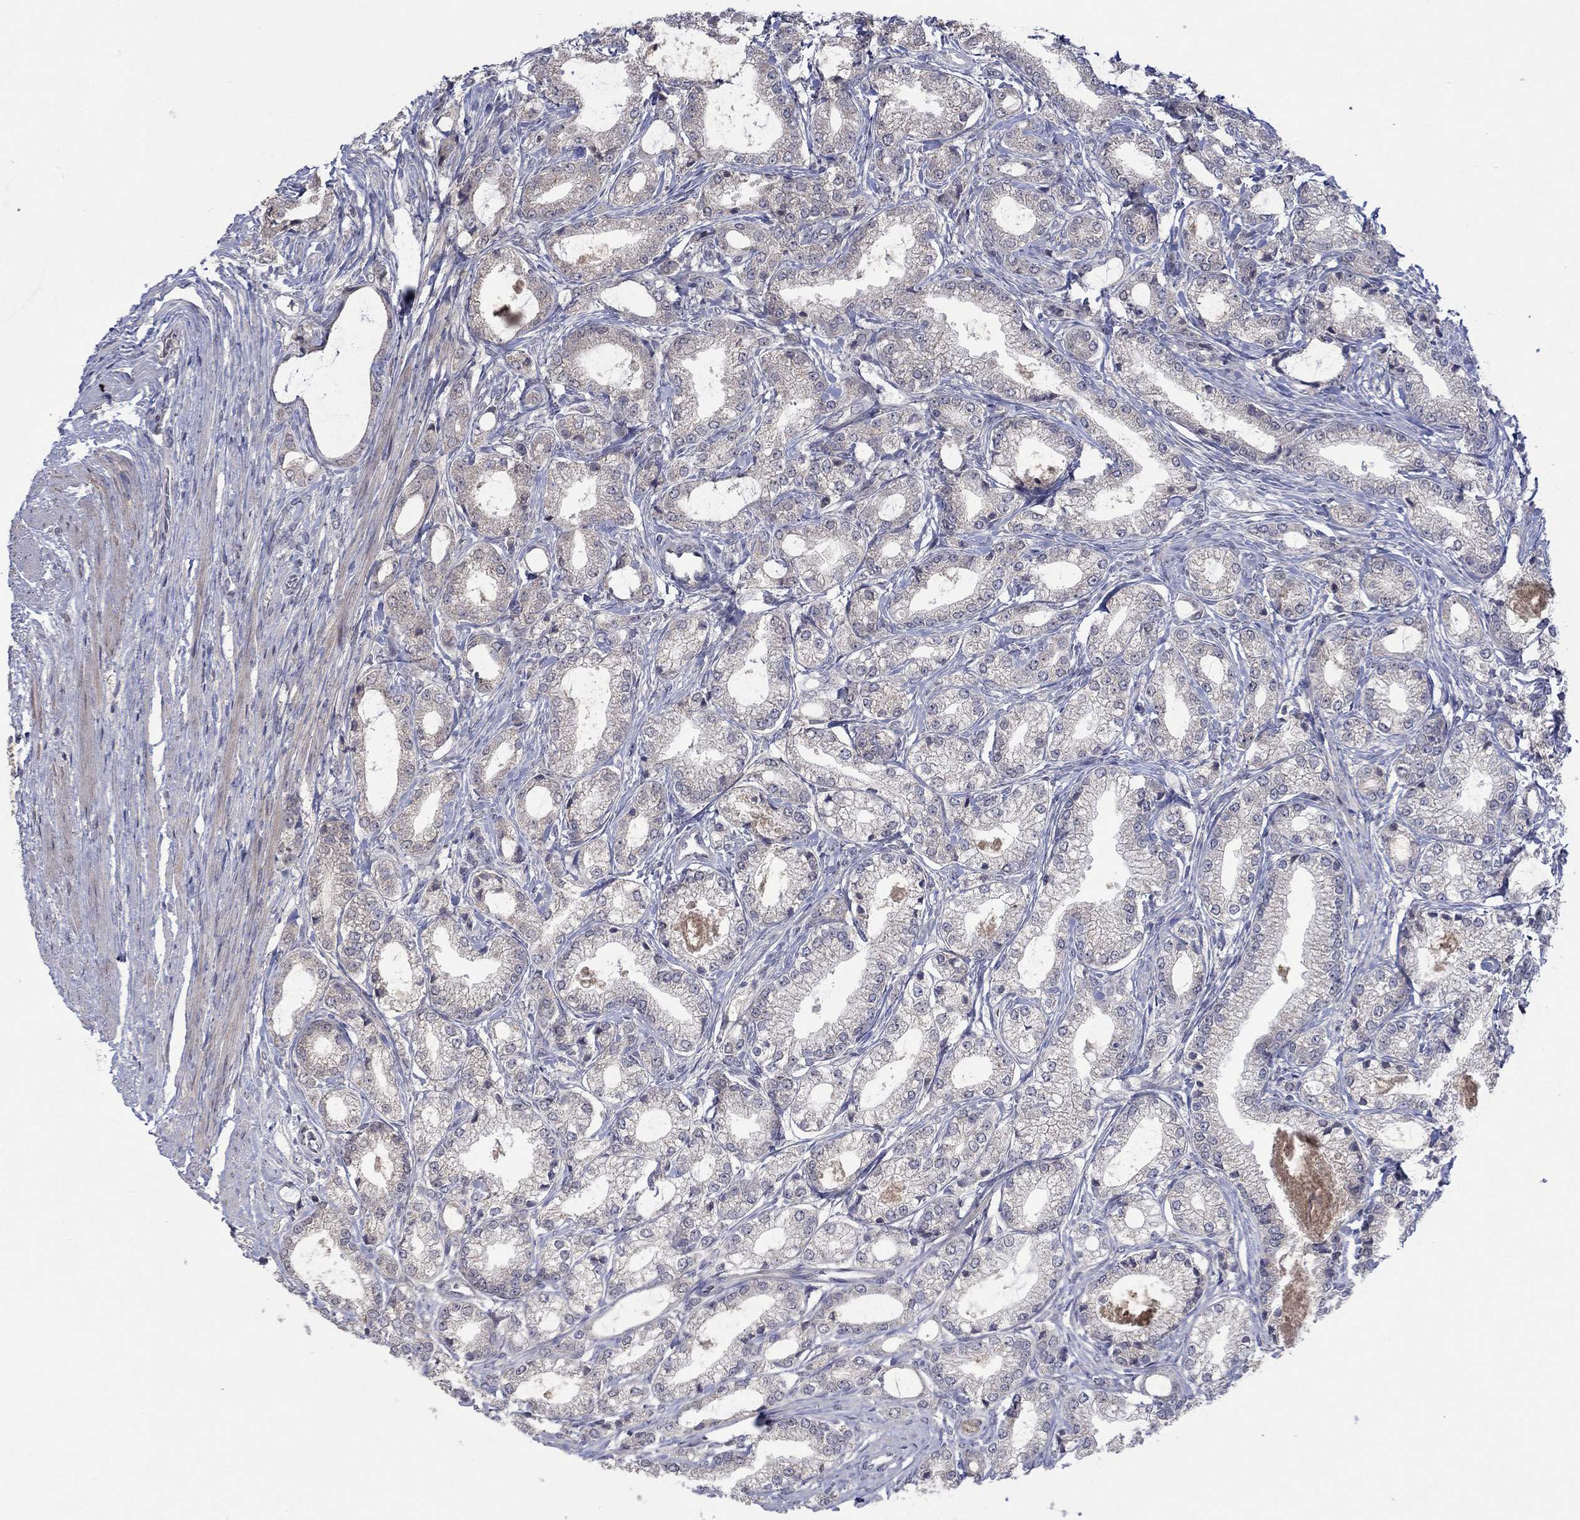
{"staining": {"intensity": "negative", "quantity": "none", "location": "none"}, "tissue": "prostate cancer", "cell_type": "Tumor cells", "image_type": "cancer", "snomed": [{"axis": "morphology", "description": "Adenocarcinoma, NOS"}, {"axis": "topography", "description": "Prostate and seminal vesicle, NOS"}, {"axis": "topography", "description": "Prostate"}], "caption": "IHC of human prostate cancer exhibits no positivity in tumor cells.", "gene": "IL4", "patient": {"sex": "male", "age": 62}}